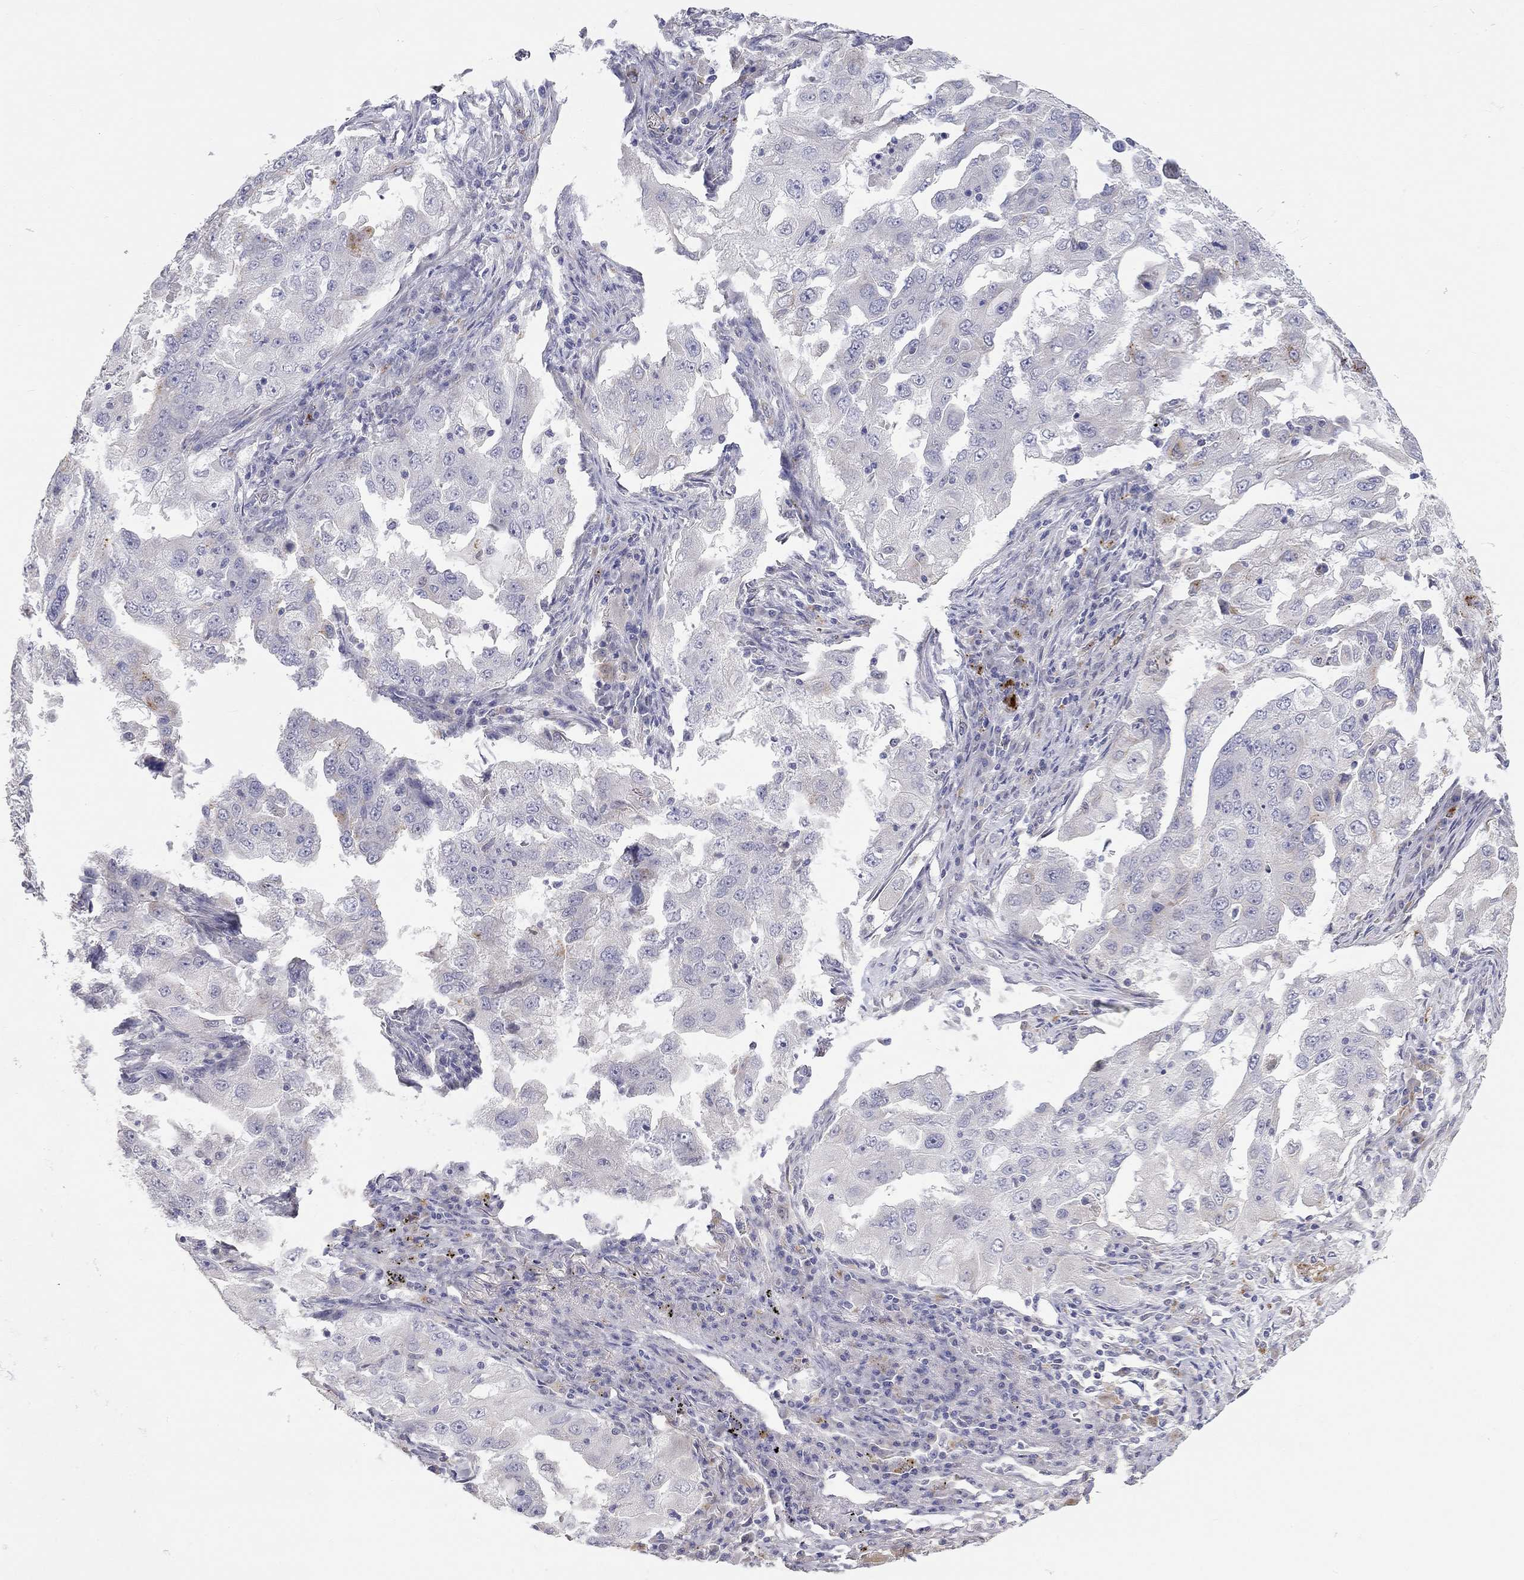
{"staining": {"intensity": "negative", "quantity": "none", "location": "none"}, "tissue": "lung cancer", "cell_type": "Tumor cells", "image_type": "cancer", "snomed": [{"axis": "morphology", "description": "Adenocarcinoma, NOS"}, {"axis": "topography", "description": "Lung"}], "caption": "The micrograph reveals no staining of tumor cells in lung cancer (adenocarcinoma).", "gene": "PAPSS2", "patient": {"sex": "female", "age": 61}}